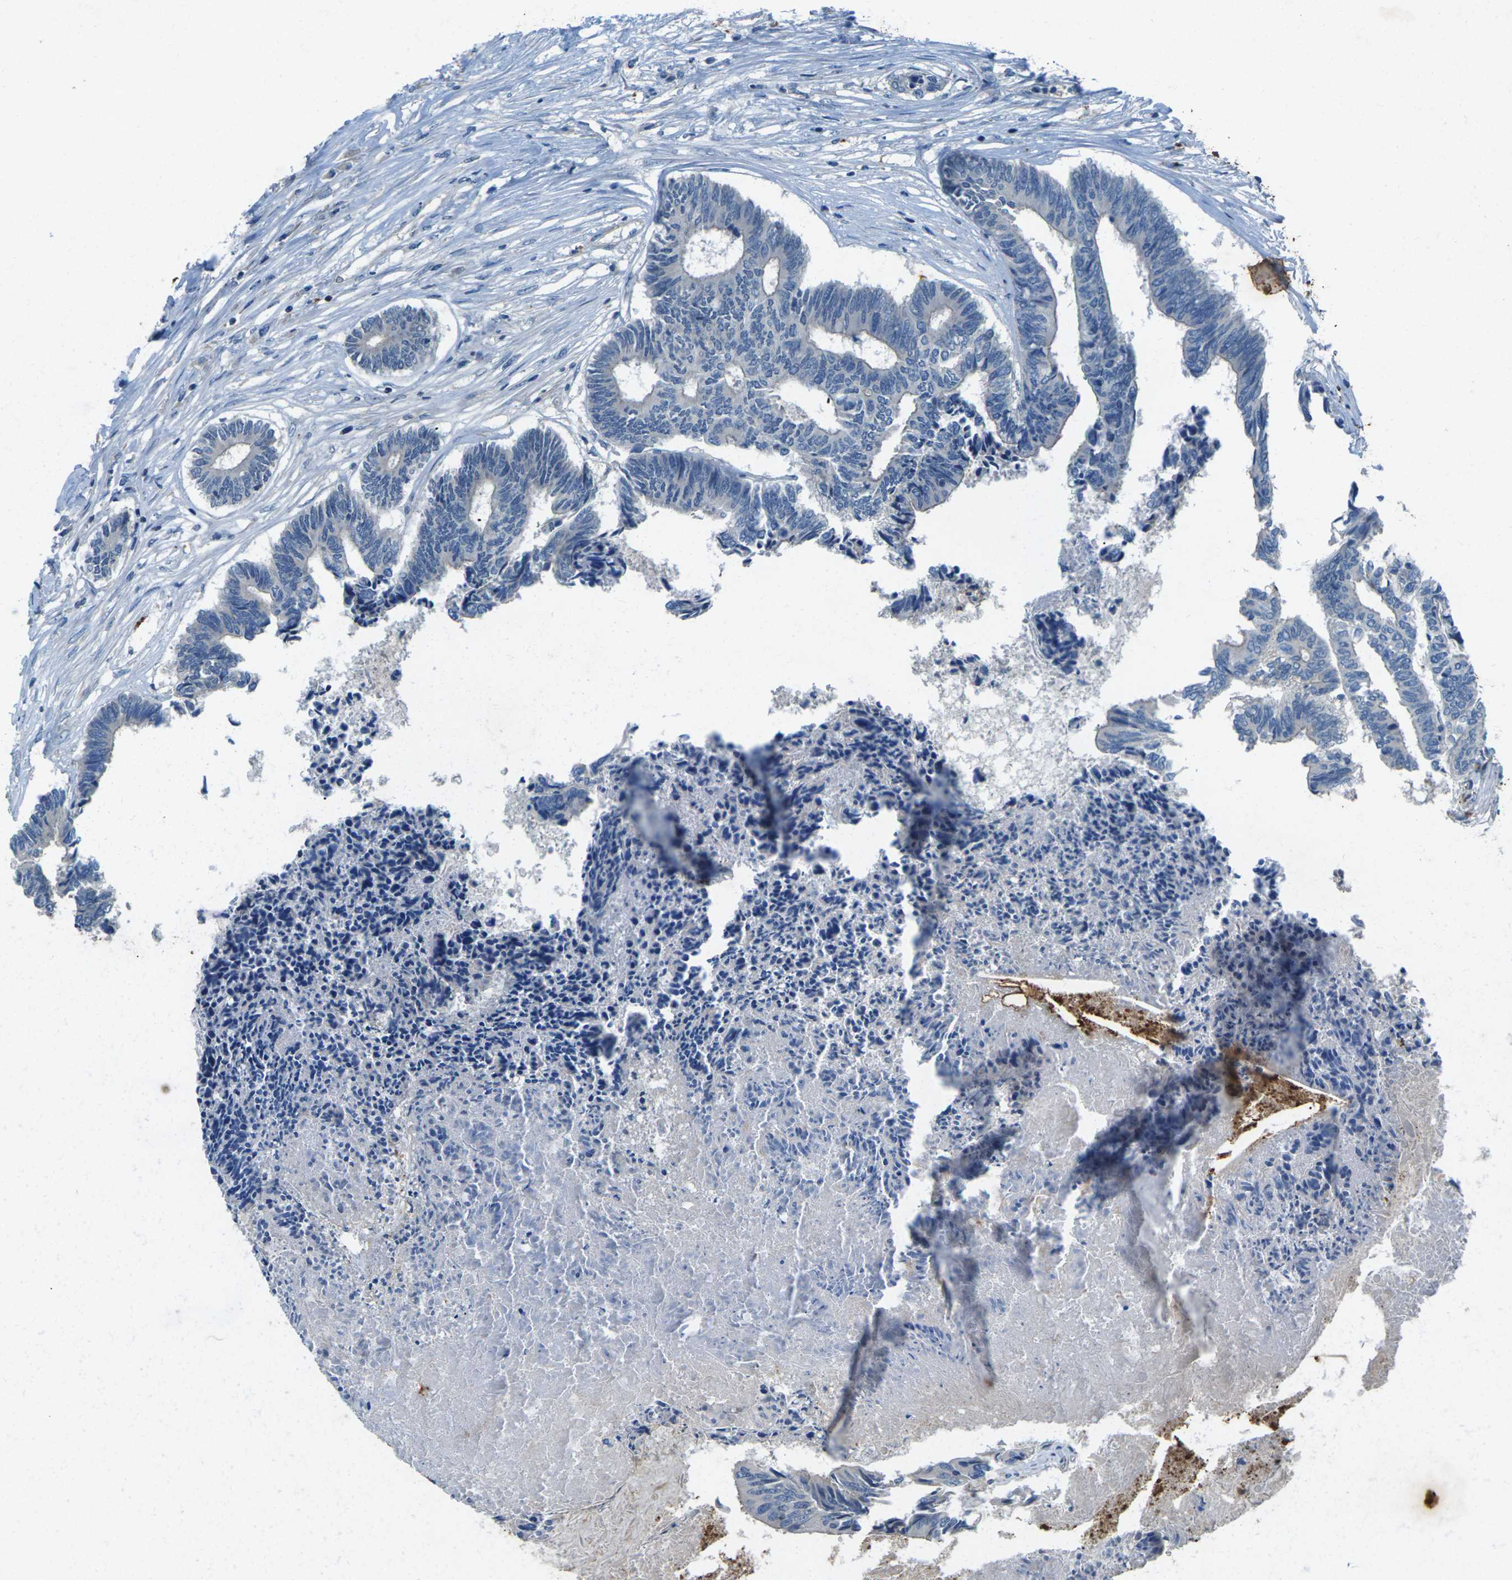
{"staining": {"intensity": "negative", "quantity": "none", "location": "none"}, "tissue": "colorectal cancer", "cell_type": "Tumor cells", "image_type": "cancer", "snomed": [{"axis": "morphology", "description": "Adenocarcinoma, NOS"}, {"axis": "topography", "description": "Rectum"}], "caption": "Image shows no protein staining in tumor cells of colorectal cancer tissue.", "gene": "SIGLEC14", "patient": {"sex": "male", "age": 63}}